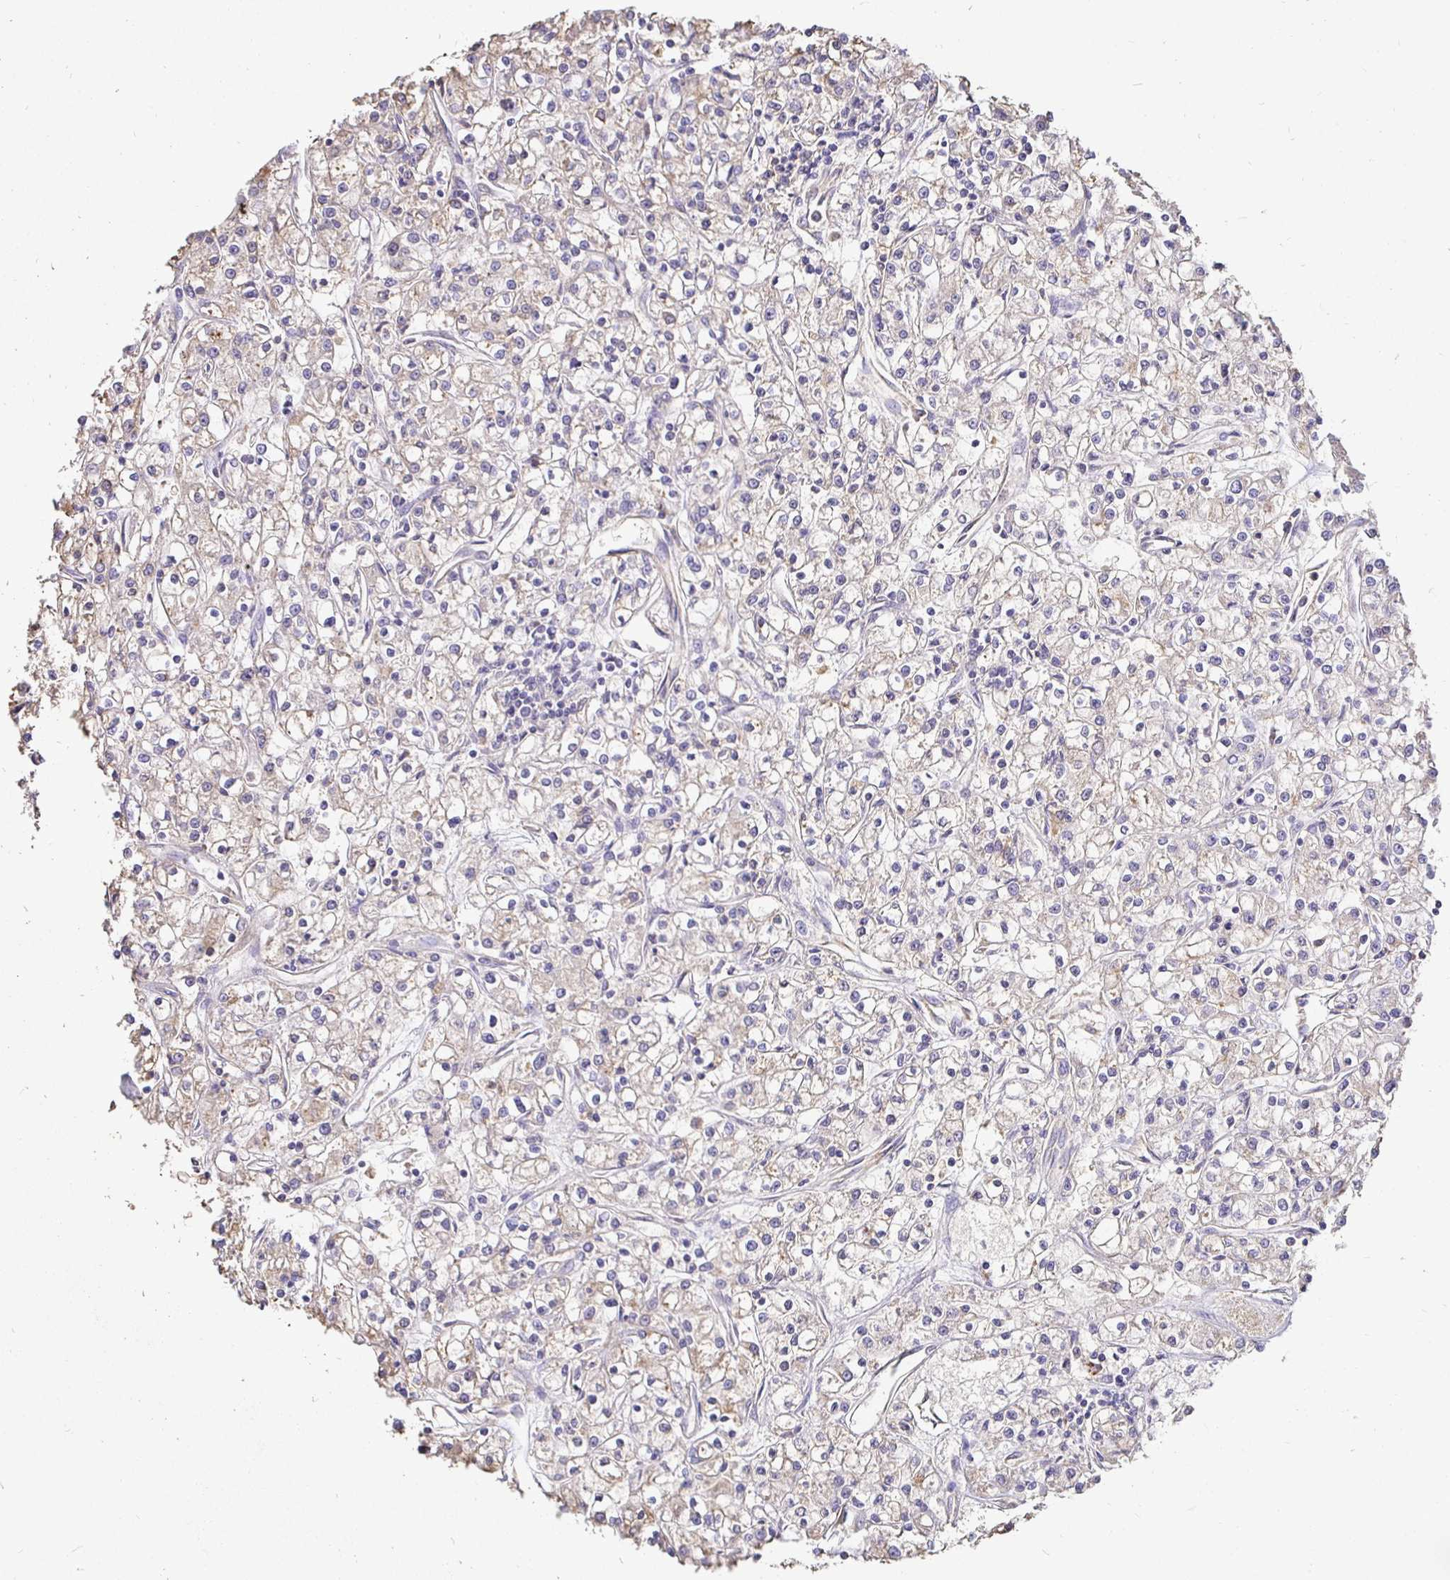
{"staining": {"intensity": "weak", "quantity": "25%-75%", "location": "cytoplasmic/membranous"}, "tissue": "renal cancer", "cell_type": "Tumor cells", "image_type": "cancer", "snomed": [{"axis": "morphology", "description": "Adenocarcinoma, NOS"}, {"axis": "topography", "description": "Kidney"}], "caption": "There is low levels of weak cytoplasmic/membranous positivity in tumor cells of renal cancer, as demonstrated by immunohistochemical staining (brown color).", "gene": "MAPK8IP3", "patient": {"sex": "female", "age": 59}}